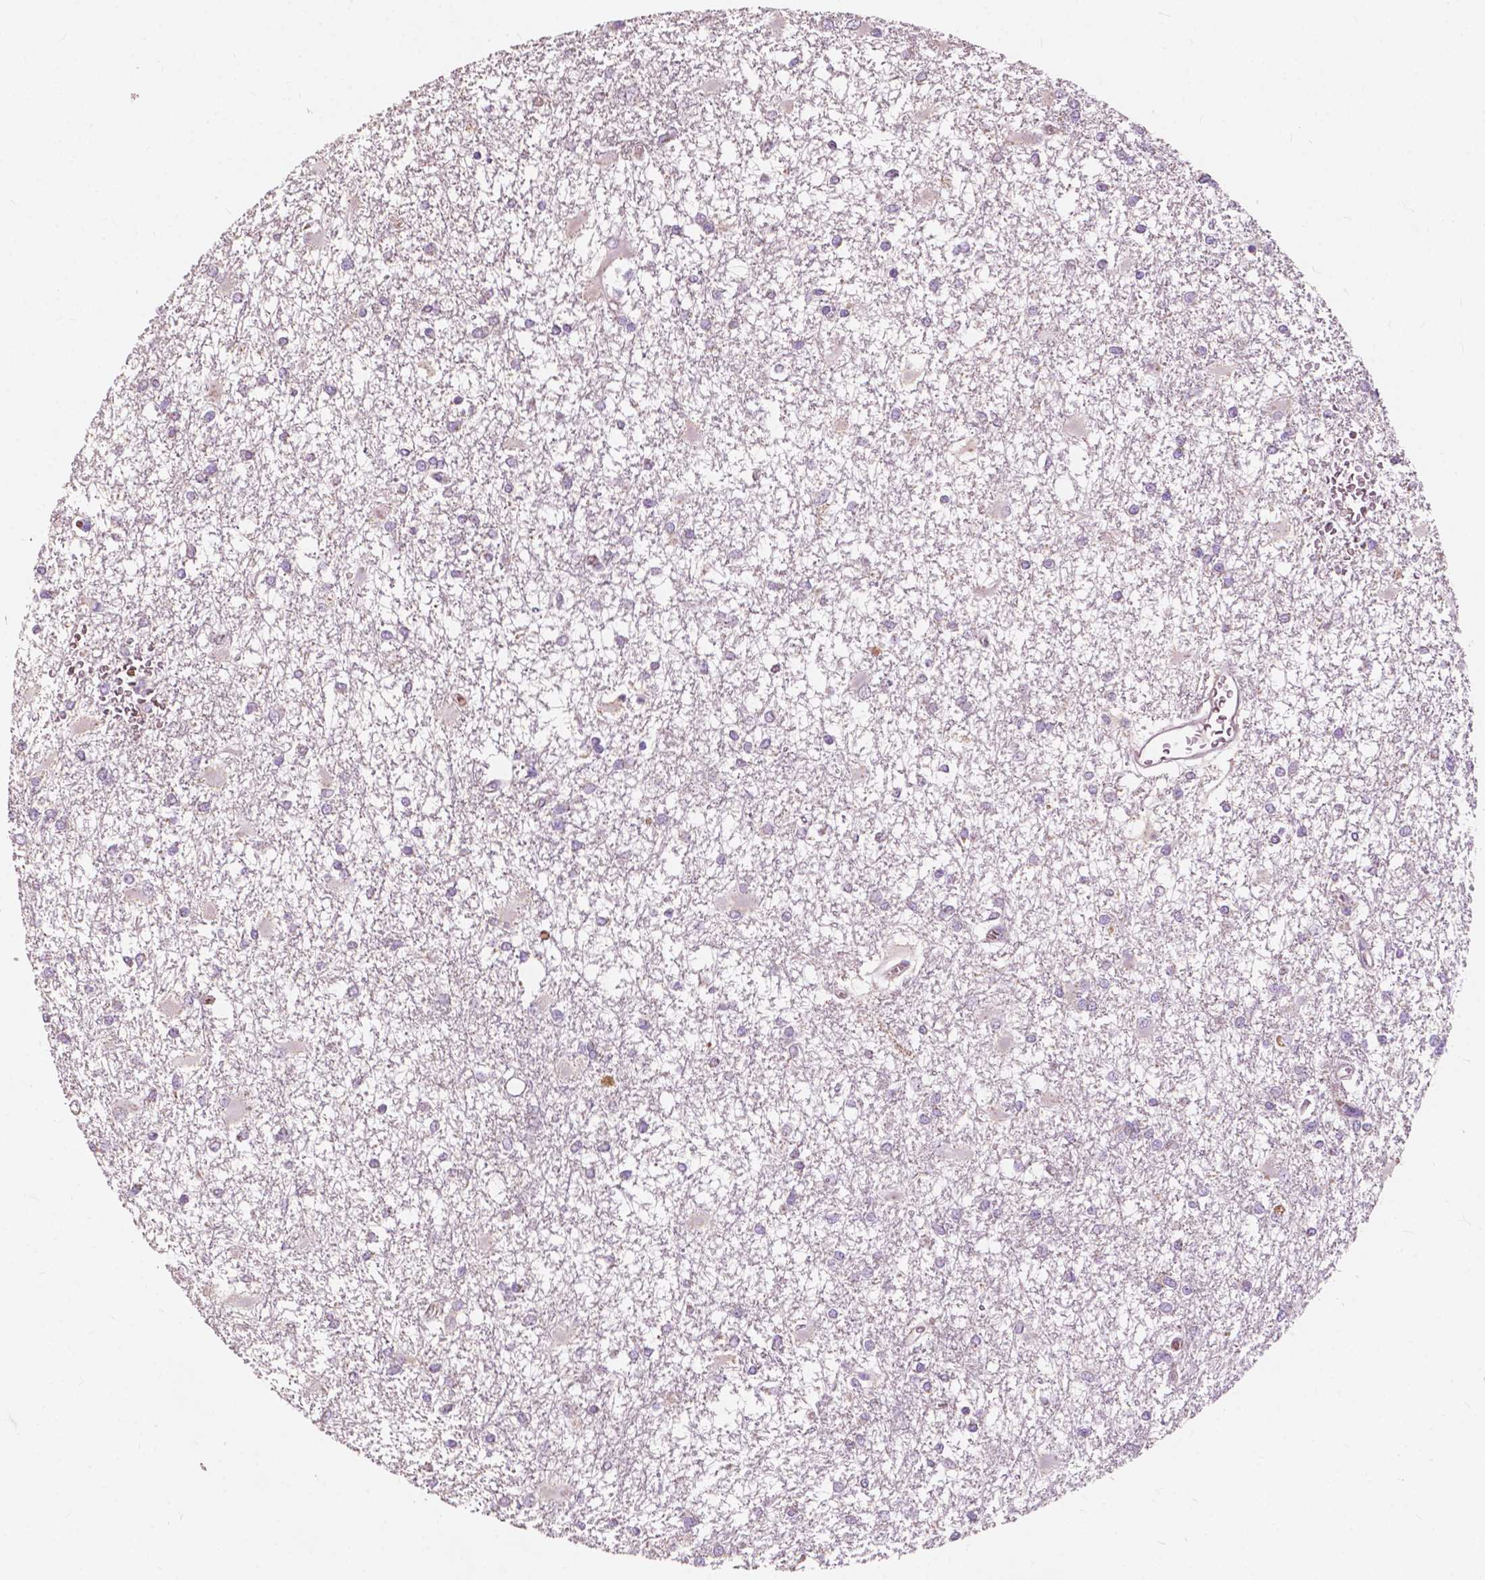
{"staining": {"intensity": "negative", "quantity": "none", "location": "none"}, "tissue": "glioma", "cell_type": "Tumor cells", "image_type": "cancer", "snomed": [{"axis": "morphology", "description": "Glioma, malignant, High grade"}, {"axis": "topography", "description": "Cerebral cortex"}], "caption": "The immunohistochemistry (IHC) photomicrograph has no significant positivity in tumor cells of high-grade glioma (malignant) tissue. (DAB (3,3'-diaminobenzidine) IHC, high magnification).", "gene": "NDUFS1", "patient": {"sex": "male", "age": 79}}